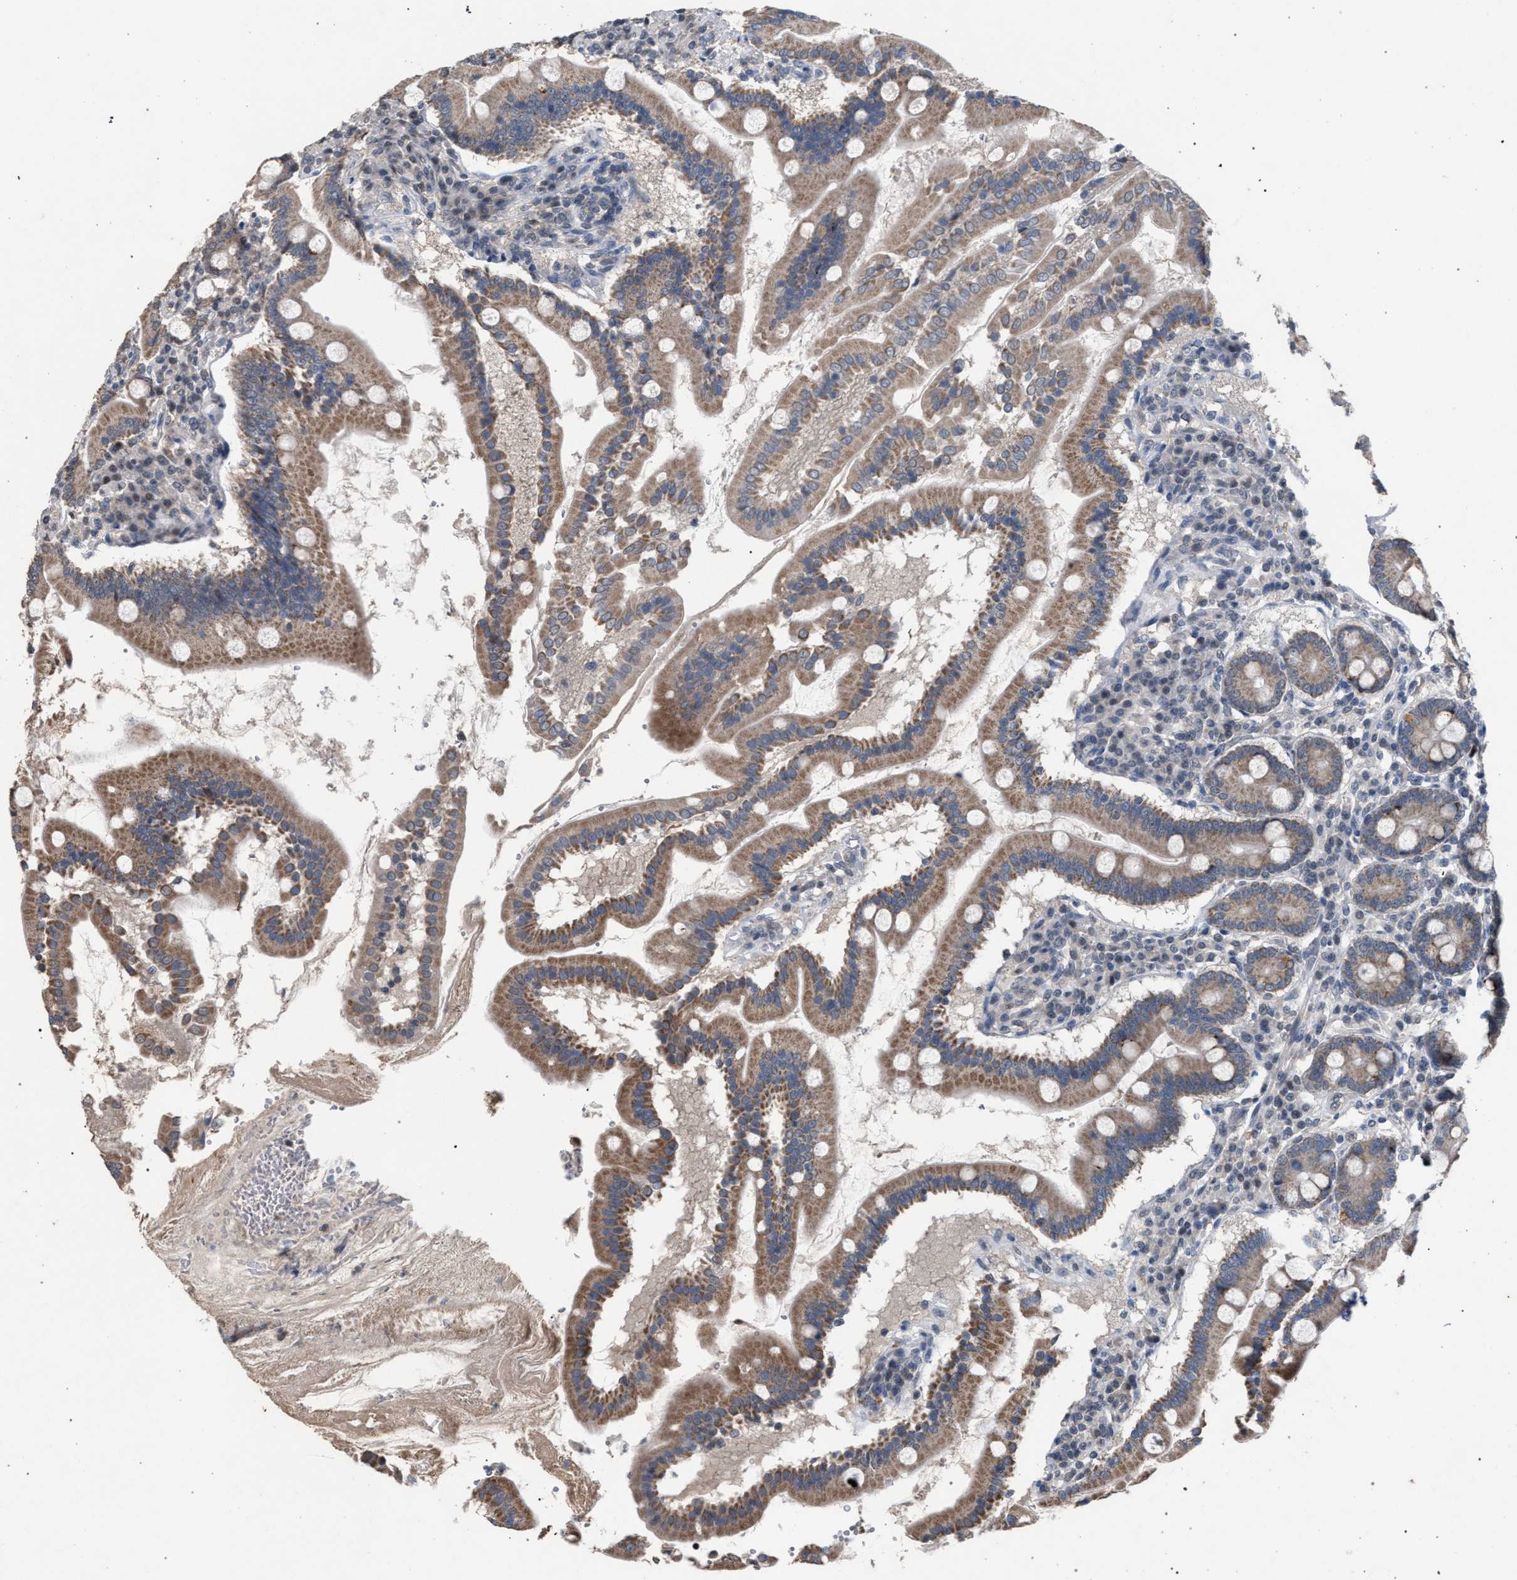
{"staining": {"intensity": "strong", "quantity": ">75%", "location": "cytoplasmic/membranous"}, "tissue": "duodenum", "cell_type": "Glandular cells", "image_type": "normal", "snomed": [{"axis": "morphology", "description": "Normal tissue, NOS"}, {"axis": "topography", "description": "Duodenum"}], "caption": "Glandular cells exhibit high levels of strong cytoplasmic/membranous expression in approximately >75% of cells in normal human duodenum. (DAB = brown stain, brightfield microscopy at high magnification).", "gene": "TECPR1", "patient": {"sex": "male", "age": 50}}